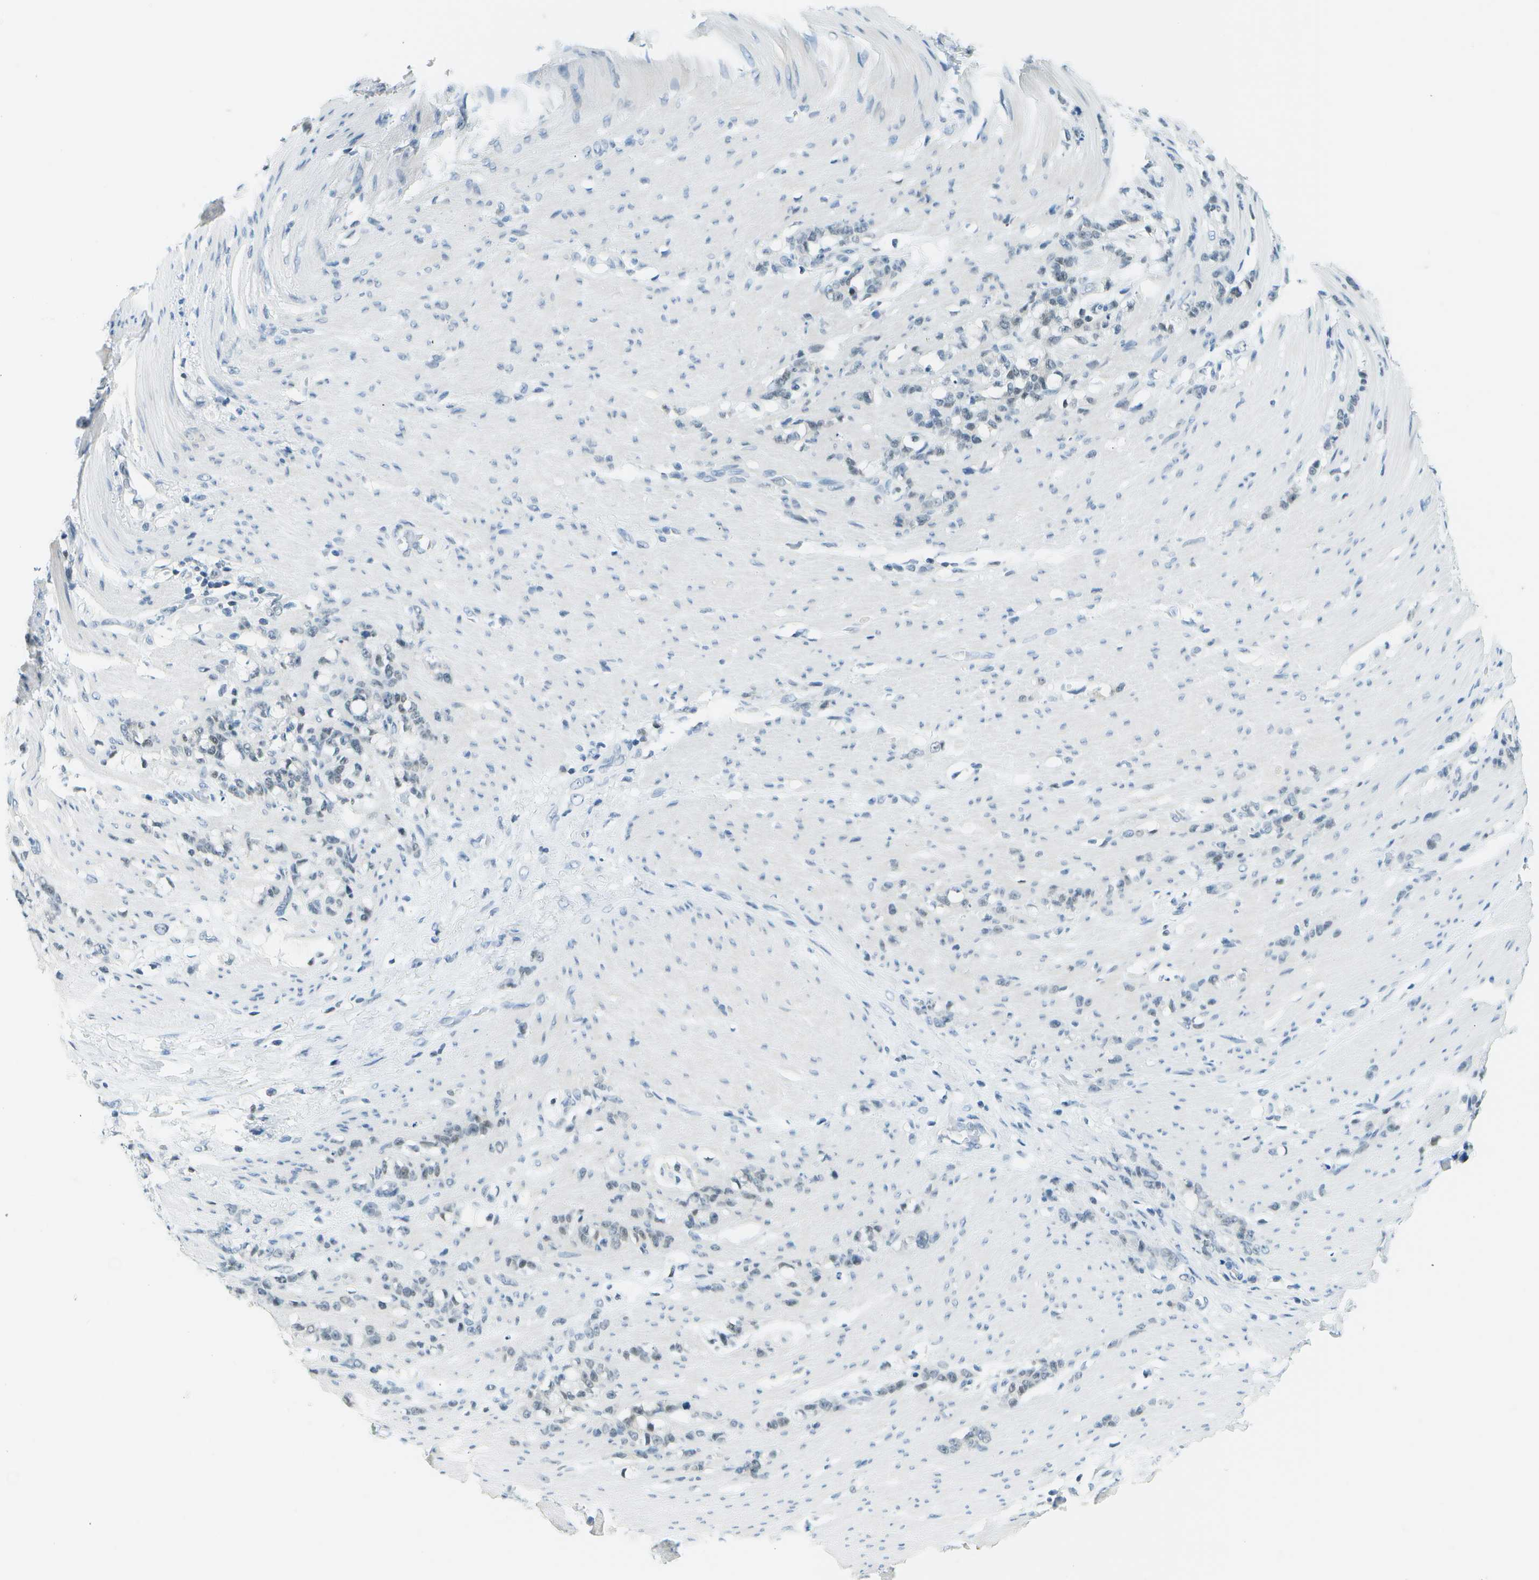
{"staining": {"intensity": "negative", "quantity": "none", "location": "none"}, "tissue": "stomach cancer", "cell_type": "Tumor cells", "image_type": "cancer", "snomed": [{"axis": "morphology", "description": "Adenocarcinoma, NOS"}, {"axis": "topography", "description": "Stomach, lower"}], "caption": "There is no significant expression in tumor cells of stomach adenocarcinoma.", "gene": "NEK11", "patient": {"sex": "male", "age": 88}}